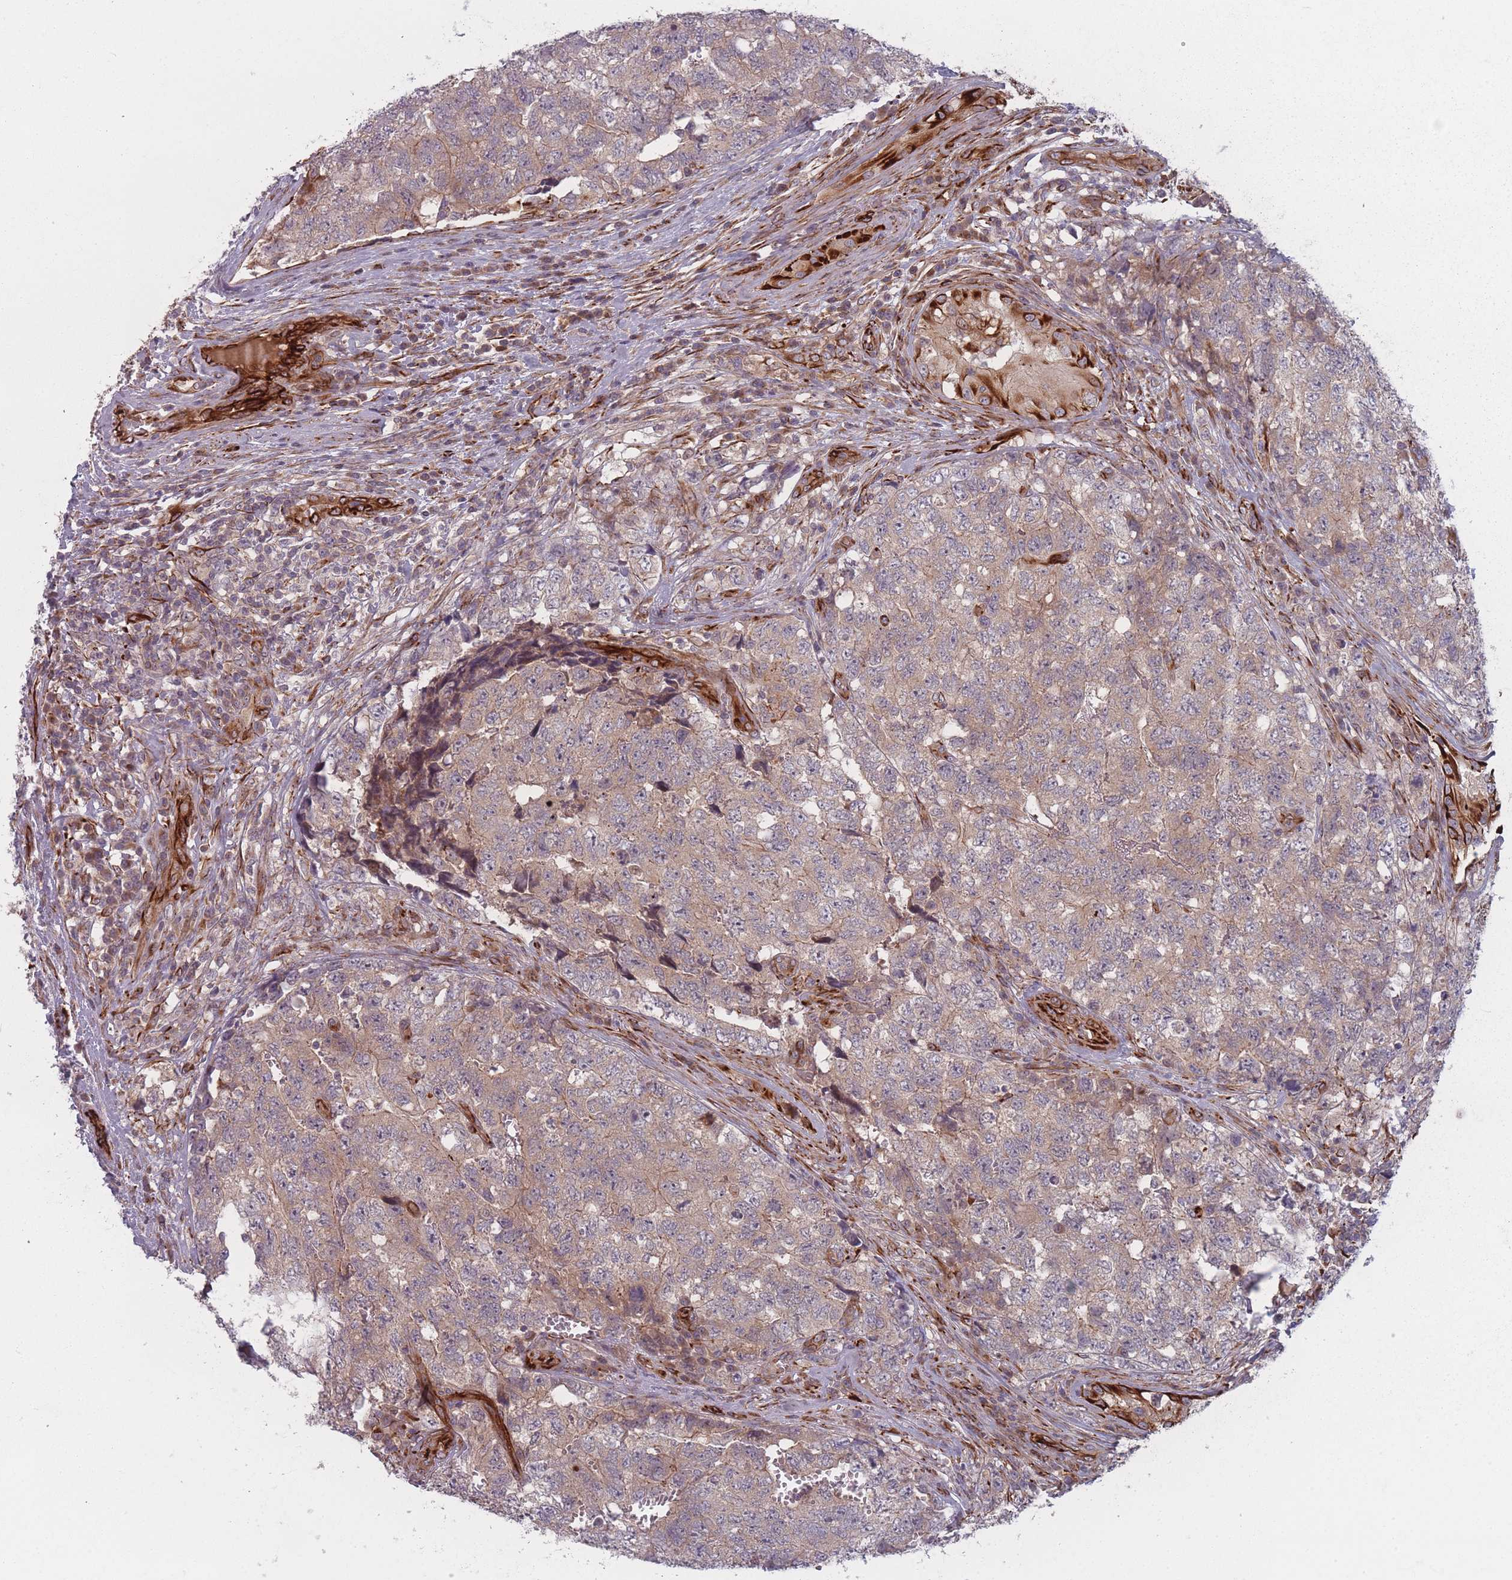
{"staining": {"intensity": "weak", "quantity": ">75%", "location": "cytoplasmic/membranous"}, "tissue": "testis cancer", "cell_type": "Tumor cells", "image_type": "cancer", "snomed": [{"axis": "morphology", "description": "Carcinoma, Embryonal, NOS"}, {"axis": "topography", "description": "Testis"}], "caption": "Immunohistochemistry (IHC) histopathology image of neoplastic tissue: human testis cancer stained using immunohistochemistry exhibits low levels of weak protein expression localized specifically in the cytoplasmic/membranous of tumor cells, appearing as a cytoplasmic/membranous brown color.", "gene": "EEF1AKMT2", "patient": {"sex": "male", "age": 31}}